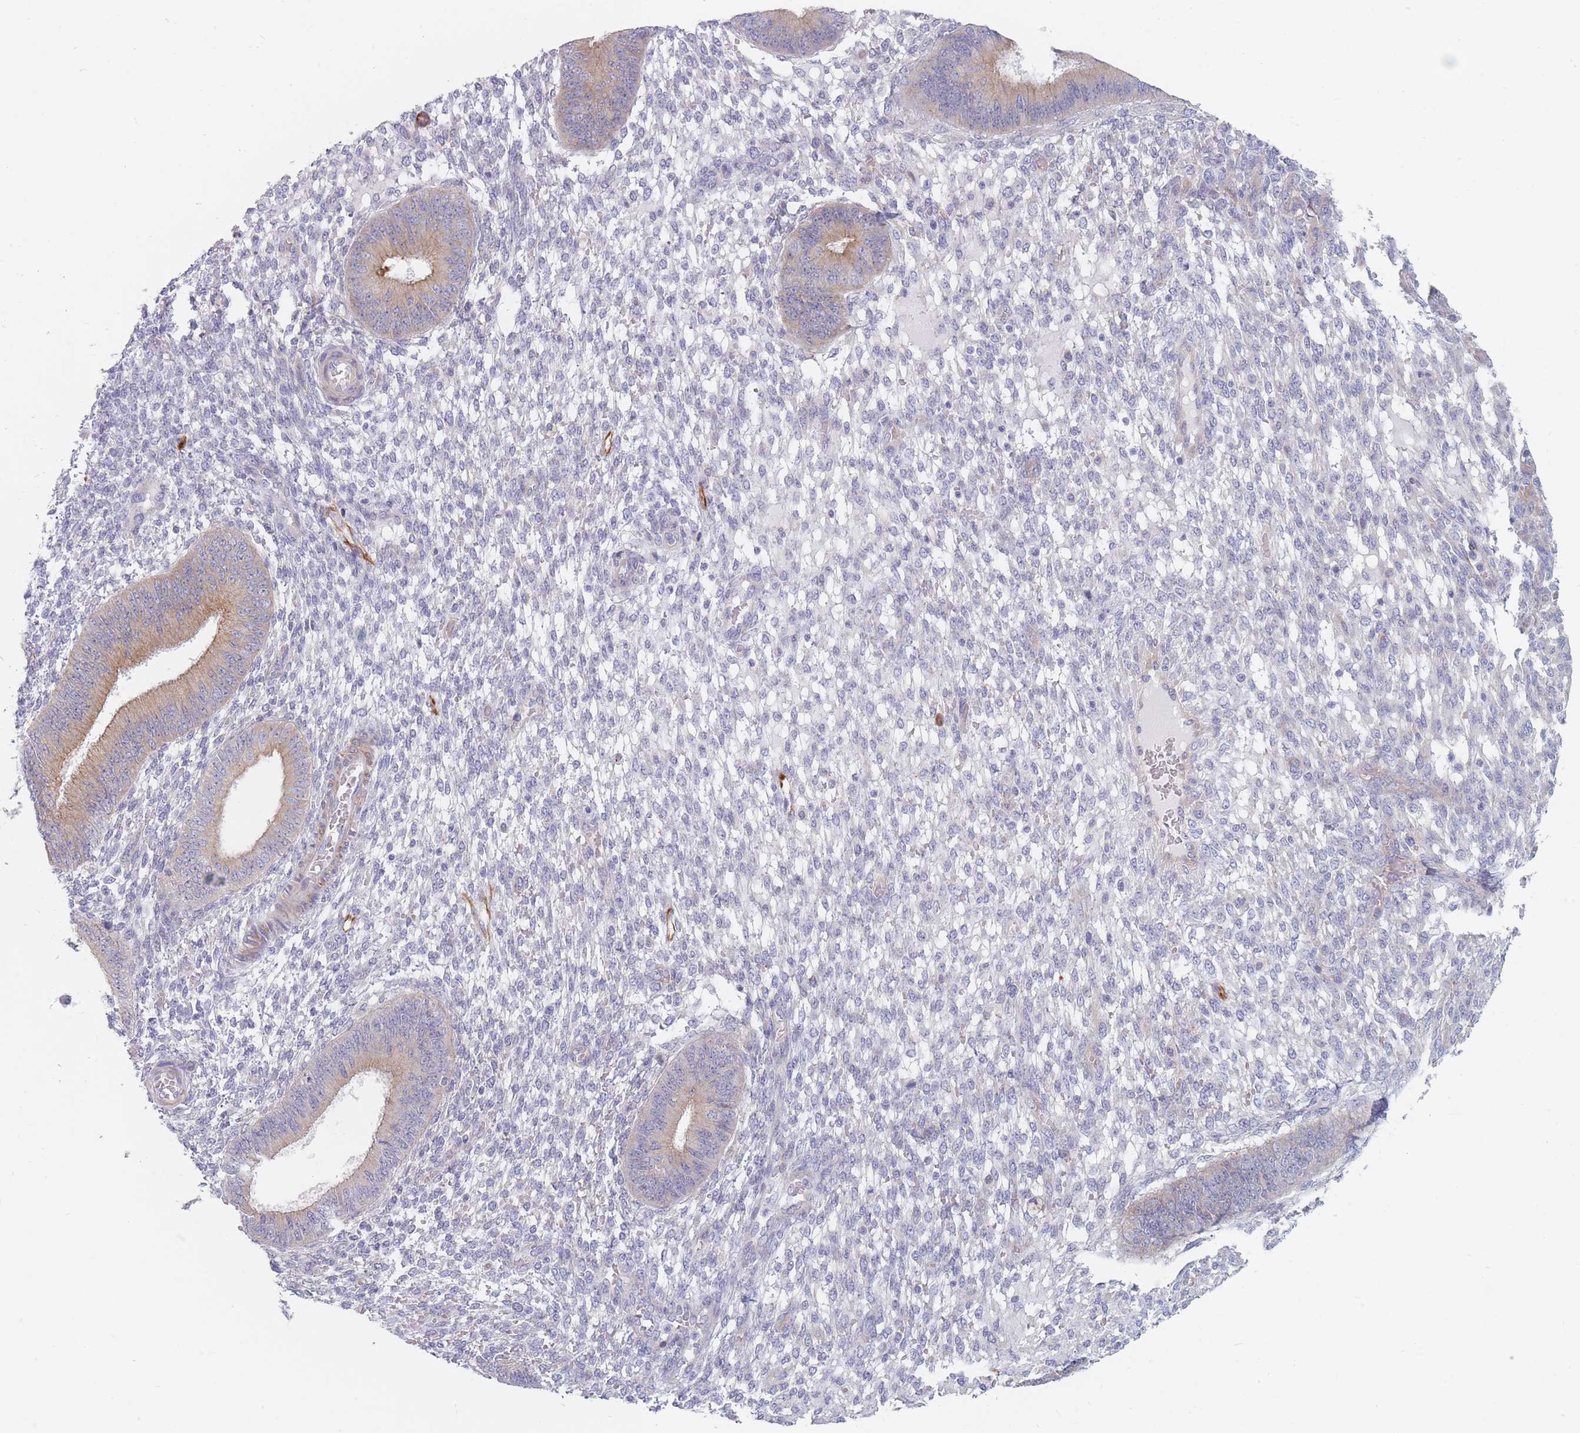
{"staining": {"intensity": "negative", "quantity": "none", "location": "none"}, "tissue": "endometrium", "cell_type": "Cells in endometrial stroma", "image_type": "normal", "snomed": [{"axis": "morphology", "description": "Normal tissue, NOS"}, {"axis": "topography", "description": "Endometrium"}], "caption": "Human endometrium stained for a protein using immunohistochemistry (IHC) demonstrates no expression in cells in endometrial stroma.", "gene": "ERBIN", "patient": {"sex": "female", "age": 49}}